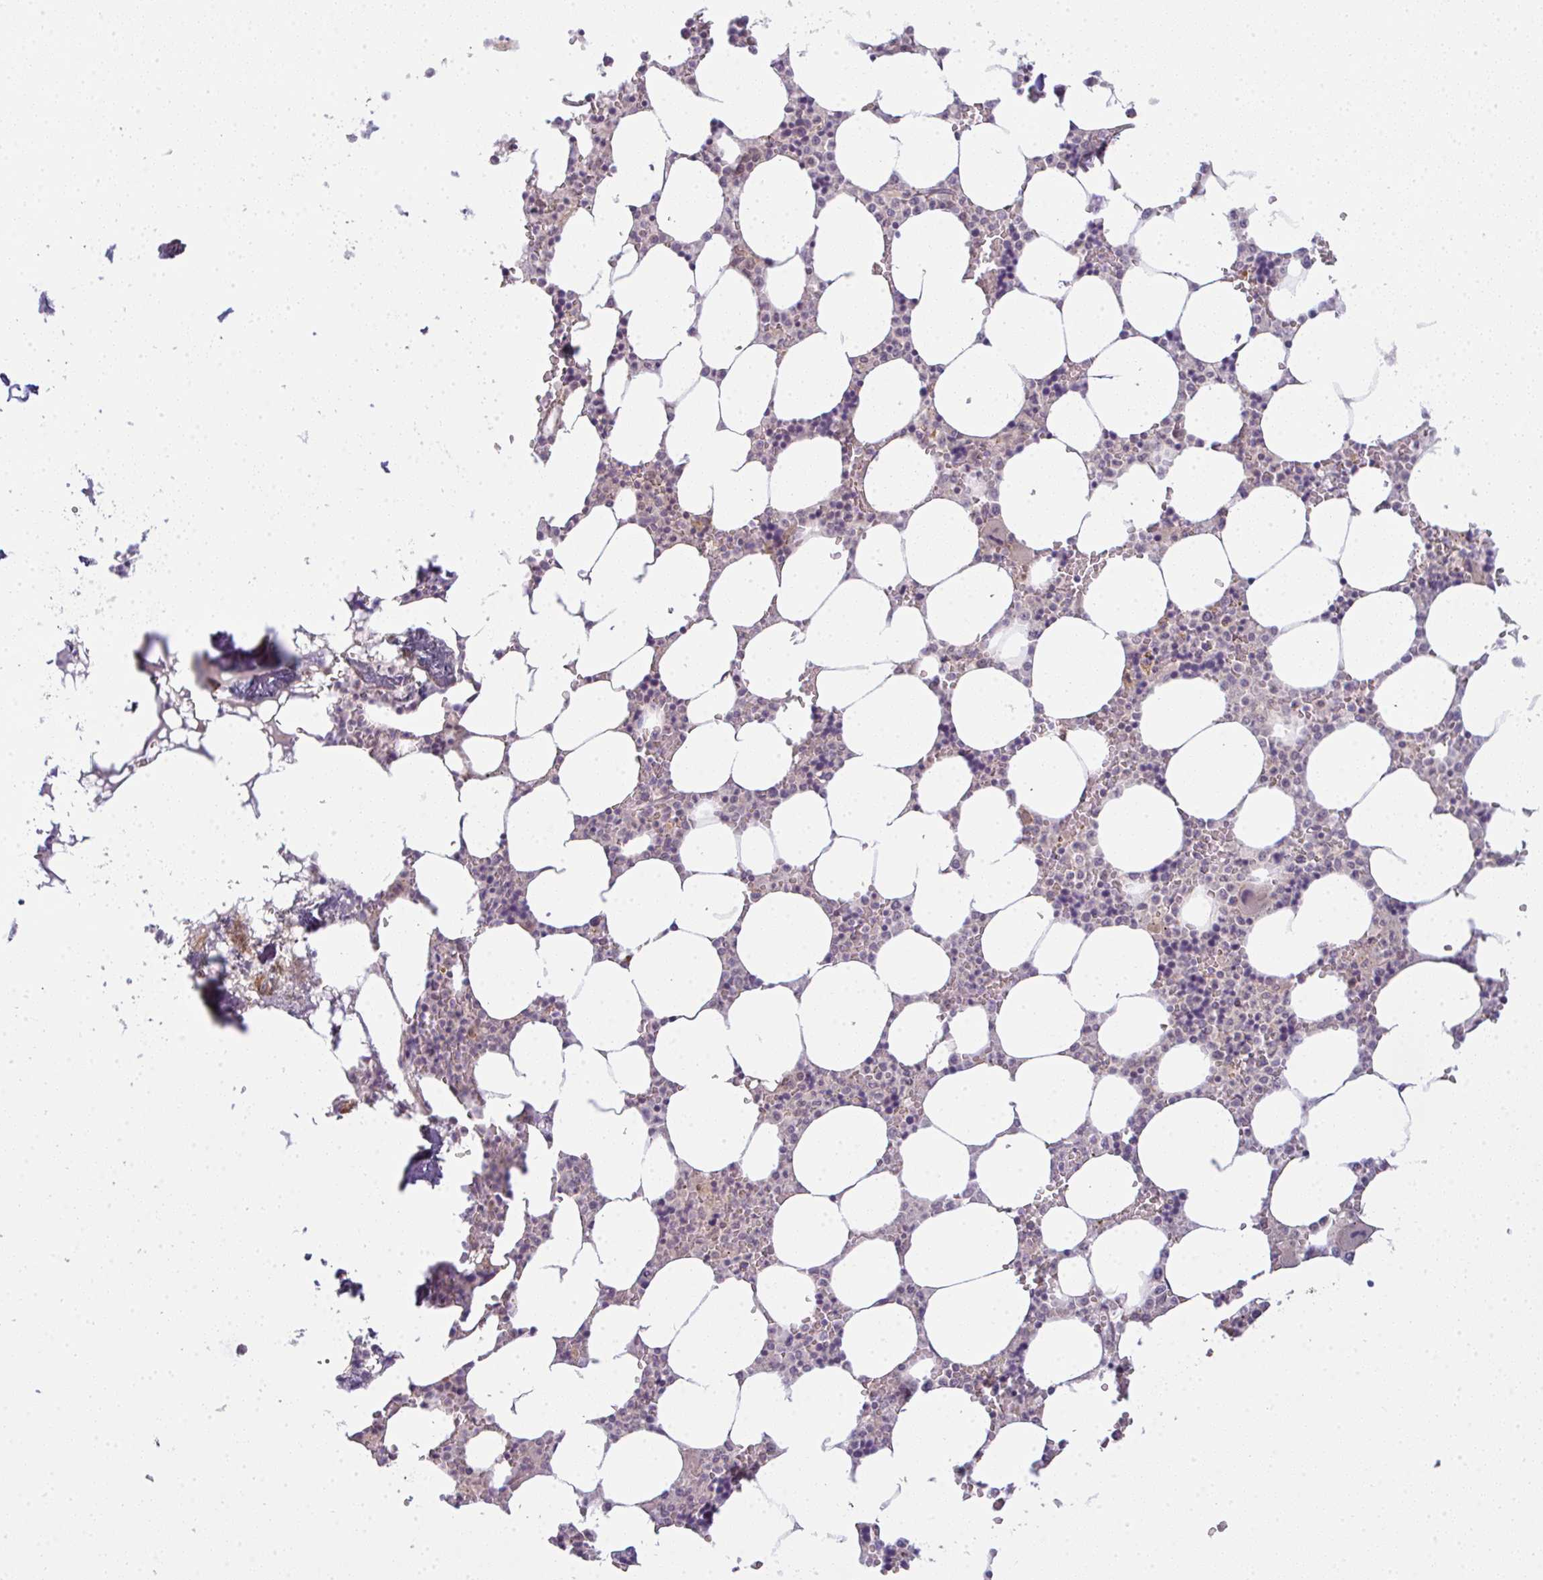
{"staining": {"intensity": "weak", "quantity": "<25%", "location": "nuclear"}, "tissue": "bone marrow", "cell_type": "Hematopoietic cells", "image_type": "normal", "snomed": [{"axis": "morphology", "description": "Normal tissue, NOS"}, {"axis": "topography", "description": "Bone marrow"}], "caption": "Immunohistochemistry (IHC) of benign bone marrow exhibits no expression in hematopoietic cells. (Stains: DAB (3,3'-diaminobenzidine) immunohistochemistry with hematoxylin counter stain, Microscopy: brightfield microscopy at high magnification).", "gene": "CSE1L", "patient": {"sex": "male", "age": 64}}